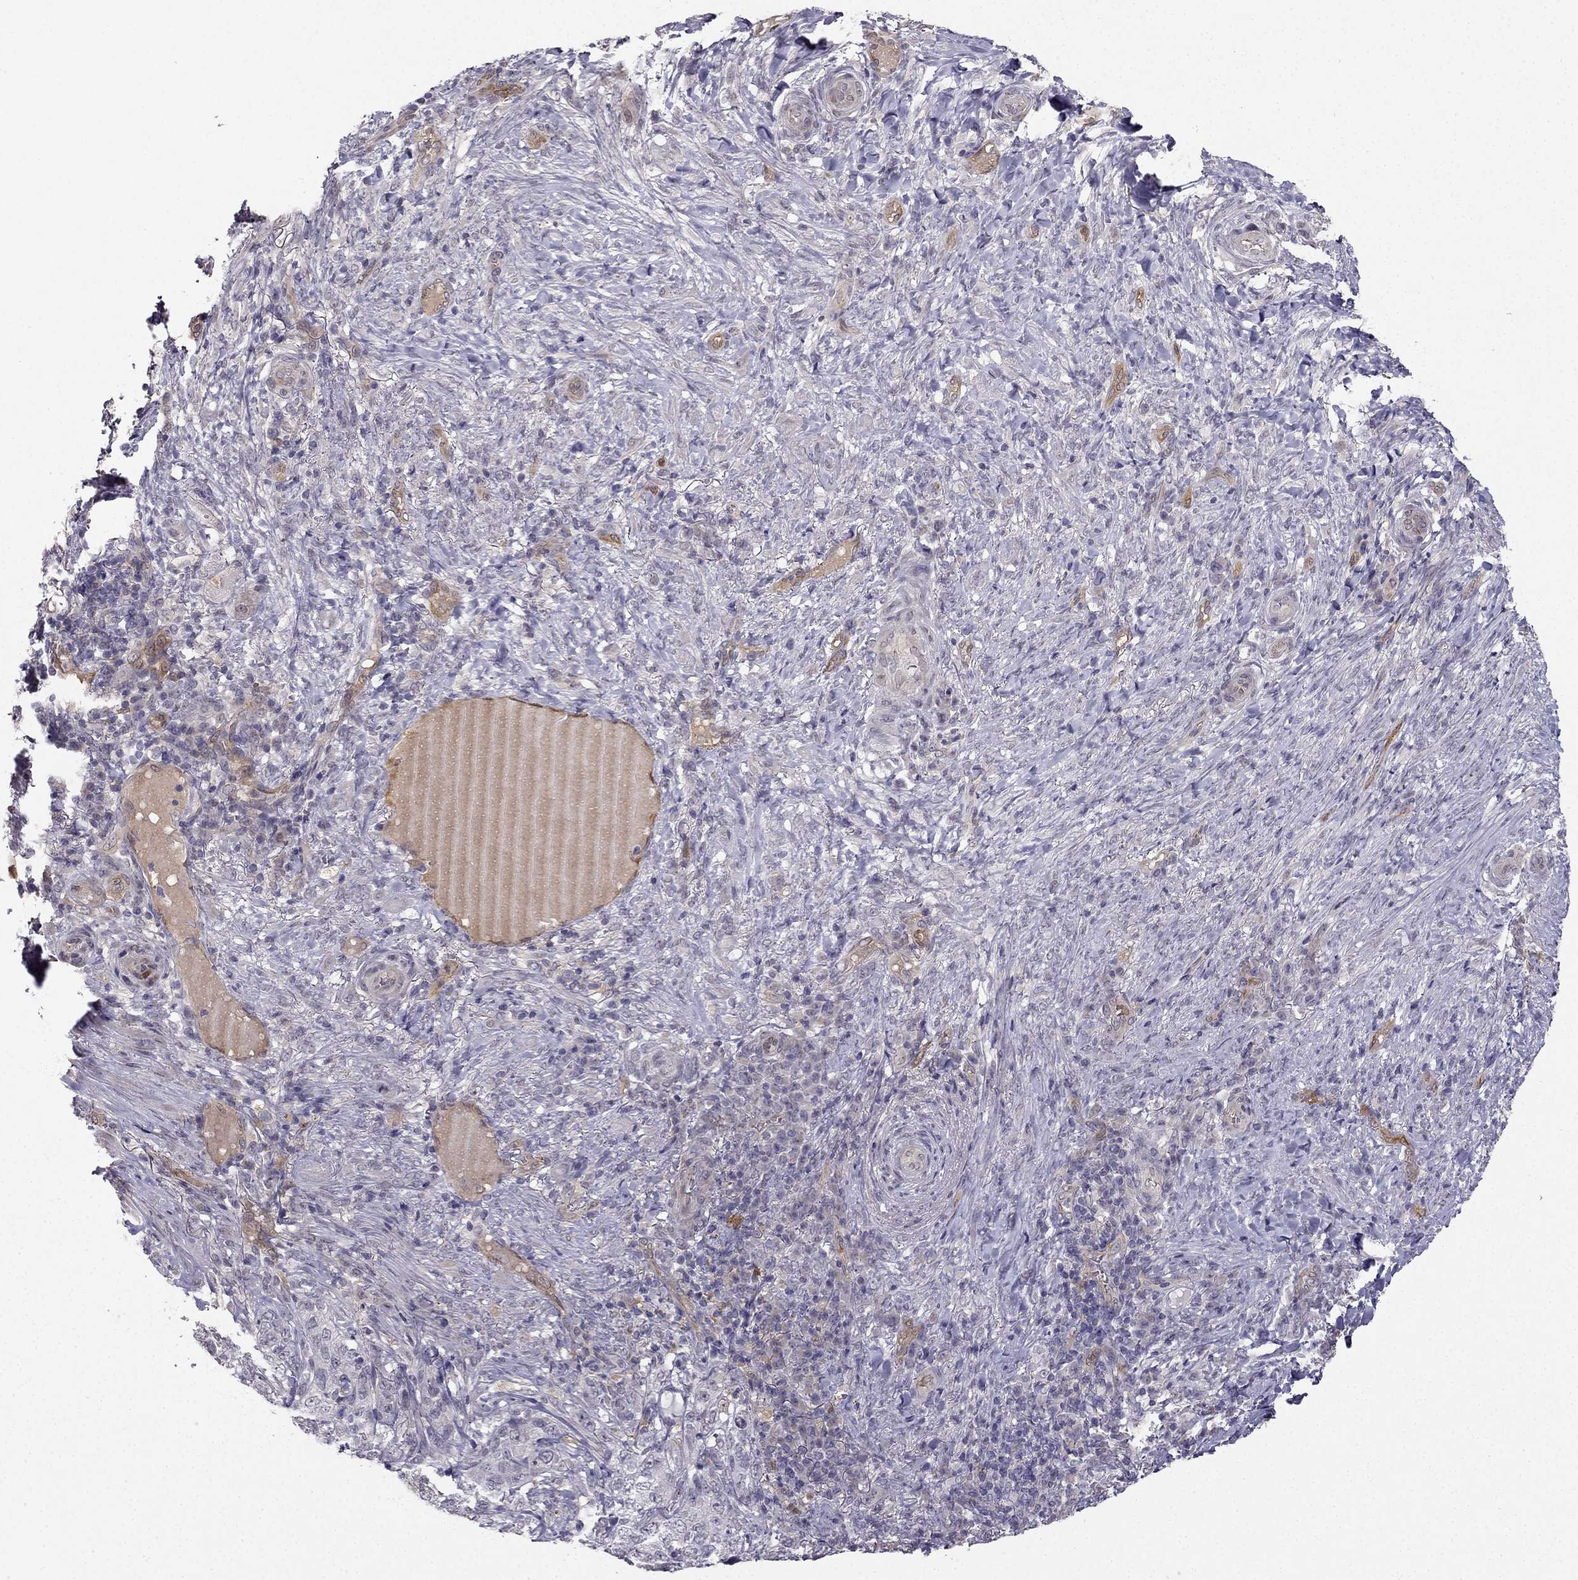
{"staining": {"intensity": "negative", "quantity": "none", "location": "none"}, "tissue": "skin cancer", "cell_type": "Tumor cells", "image_type": "cancer", "snomed": [{"axis": "morphology", "description": "Basal cell carcinoma"}, {"axis": "topography", "description": "Skin"}], "caption": "This photomicrograph is of basal cell carcinoma (skin) stained with immunohistochemistry to label a protein in brown with the nuclei are counter-stained blue. There is no expression in tumor cells.", "gene": "NQO1", "patient": {"sex": "female", "age": 69}}